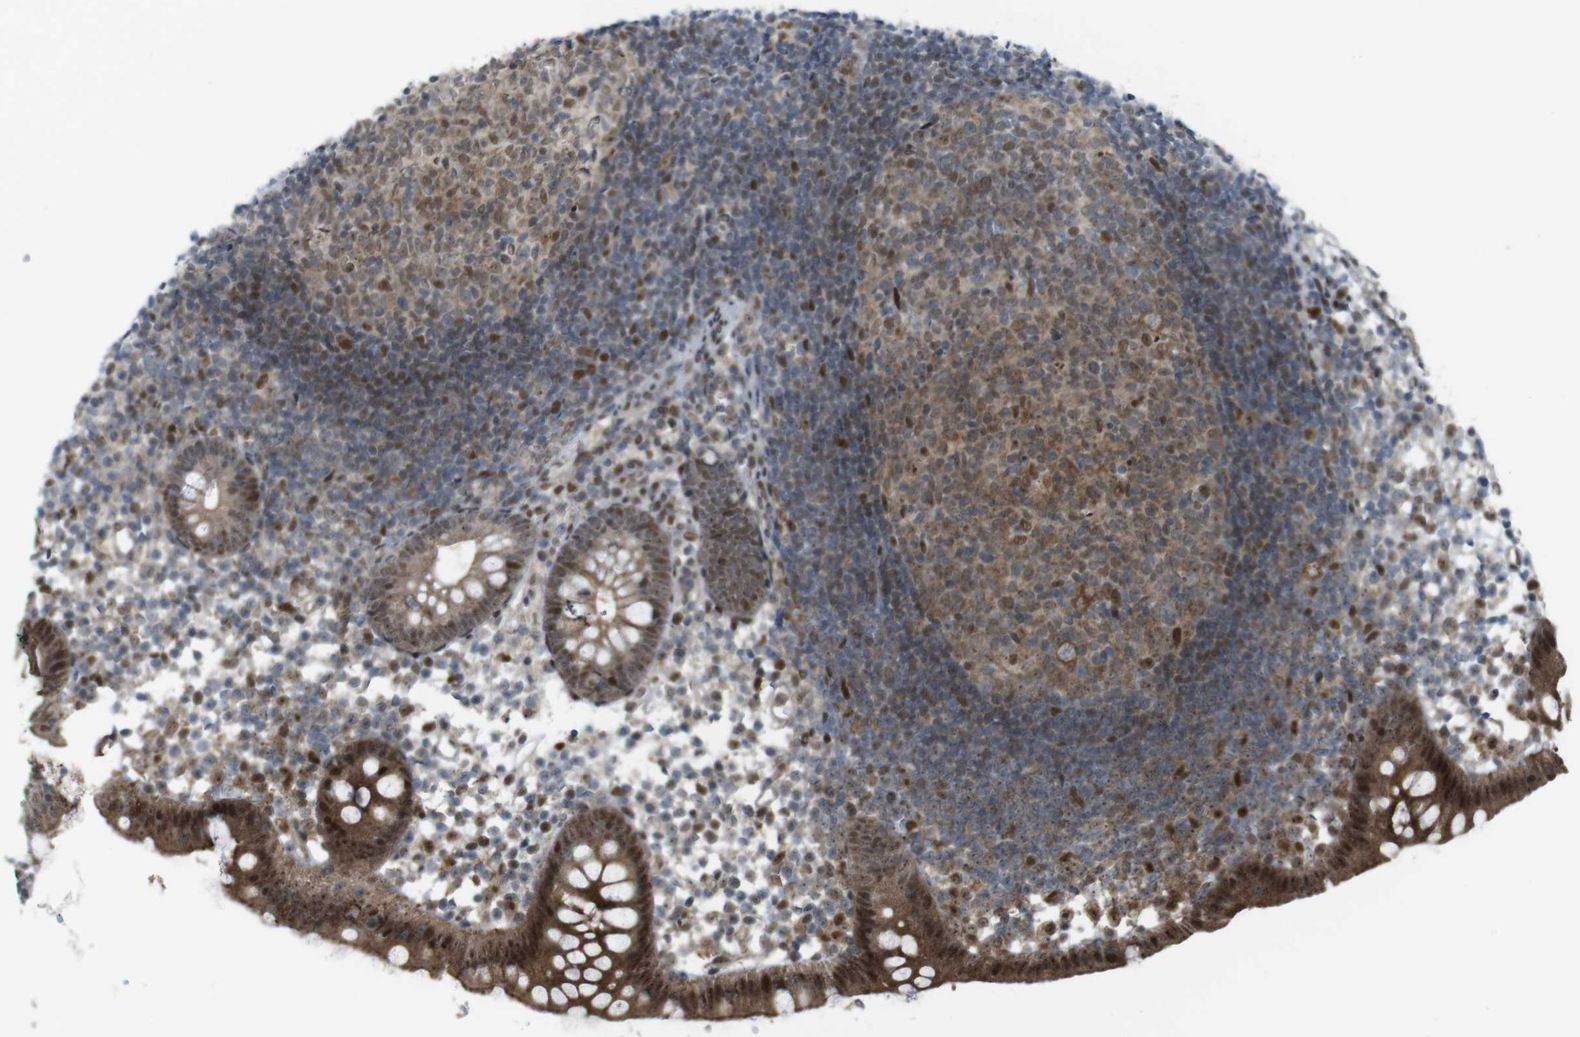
{"staining": {"intensity": "strong", "quantity": "25%-75%", "location": "cytoplasmic/membranous,nuclear"}, "tissue": "appendix", "cell_type": "Glandular cells", "image_type": "normal", "snomed": [{"axis": "morphology", "description": "Normal tissue, NOS"}, {"axis": "topography", "description": "Appendix"}], "caption": "Immunohistochemistry image of normal human appendix stained for a protein (brown), which shows high levels of strong cytoplasmic/membranous,nuclear positivity in about 25%-75% of glandular cells.", "gene": "UBB", "patient": {"sex": "female", "age": 20}}